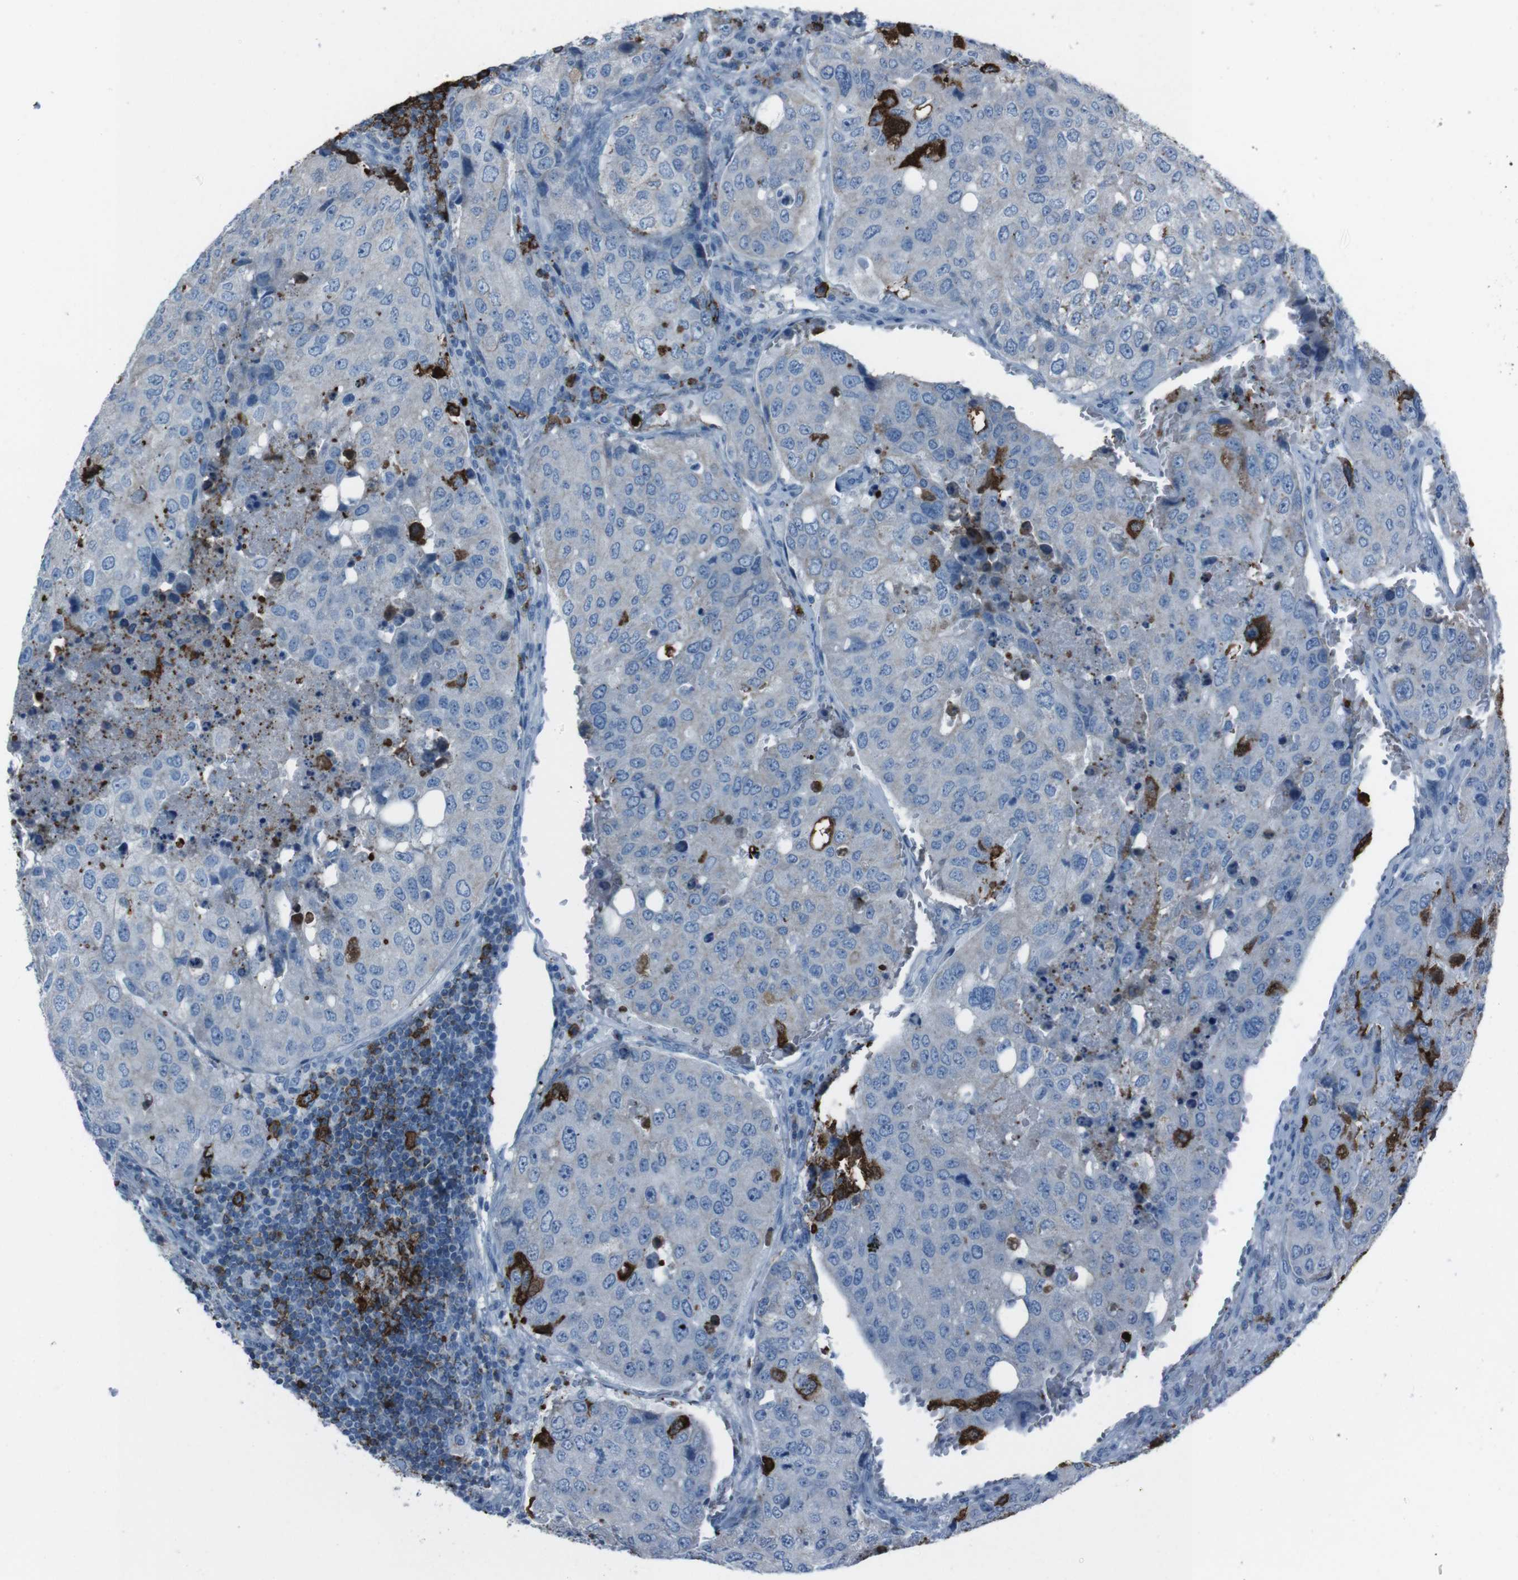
{"staining": {"intensity": "moderate", "quantity": "25%-75%", "location": "cytoplasmic/membranous"}, "tissue": "urothelial cancer", "cell_type": "Tumor cells", "image_type": "cancer", "snomed": [{"axis": "morphology", "description": "Urothelial carcinoma, High grade"}, {"axis": "topography", "description": "Lymph node"}, {"axis": "topography", "description": "Urinary bladder"}], "caption": "IHC histopathology image of neoplastic tissue: human urothelial cancer stained using immunohistochemistry reveals medium levels of moderate protein expression localized specifically in the cytoplasmic/membranous of tumor cells, appearing as a cytoplasmic/membranous brown color.", "gene": "ST6GAL1", "patient": {"sex": "male", "age": 51}}